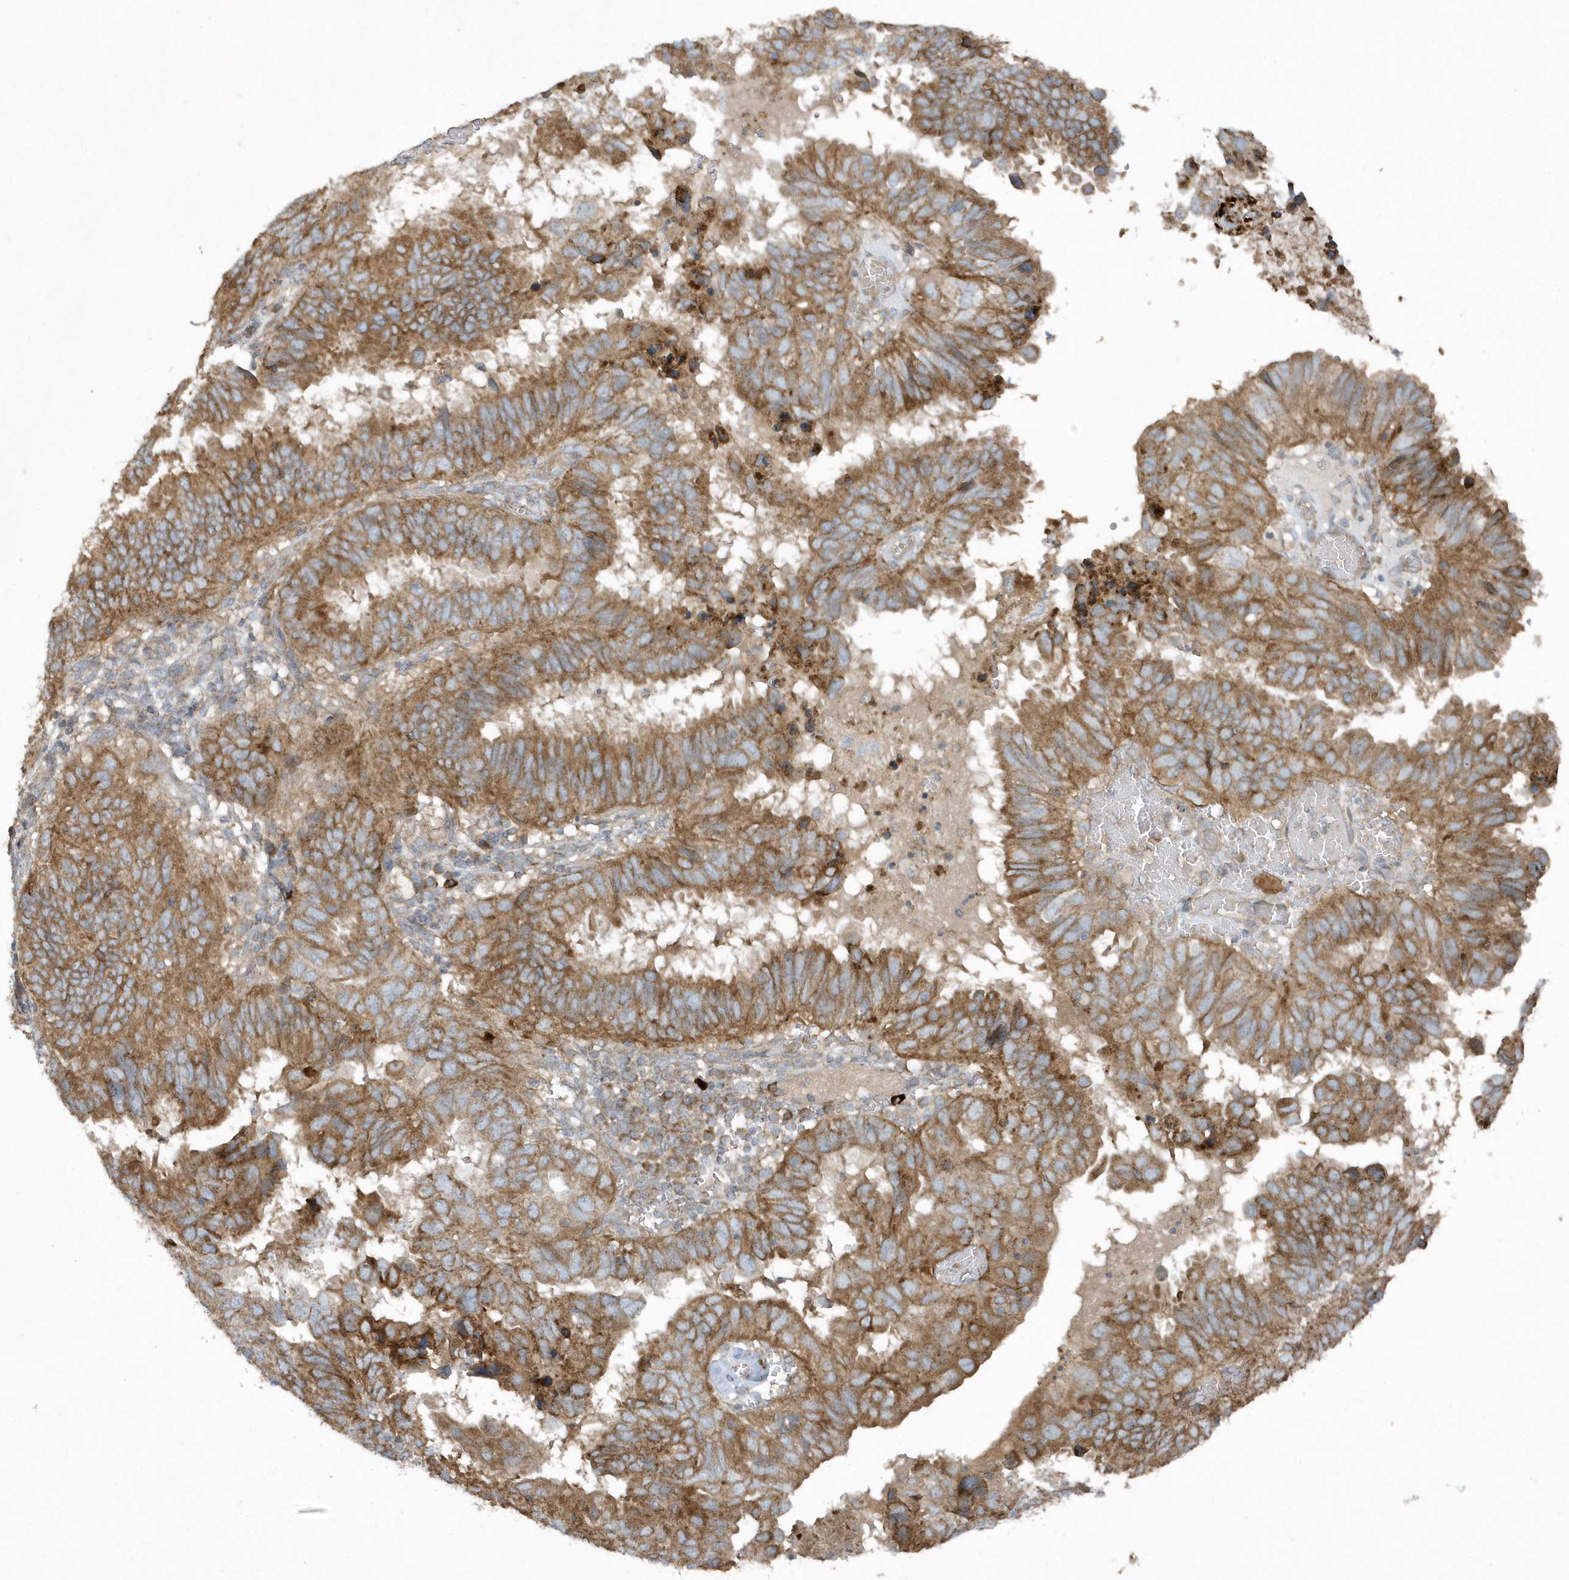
{"staining": {"intensity": "moderate", "quantity": ">75%", "location": "cytoplasmic/membranous"}, "tissue": "endometrial cancer", "cell_type": "Tumor cells", "image_type": "cancer", "snomed": [{"axis": "morphology", "description": "Adenocarcinoma, NOS"}, {"axis": "topography", "description": "Uterus"}], "caption": "Adenocarcinoma (endometrial) stained with immunohistochemistry reveals moderate cytoplasmic/membranous staining in approximately >75% of tumor cells. (DAB (3,3'-diaminobenzidine) IHC with brightfield microscopy, high magnification).", "gene": "SLC38A2", "patient": {"sex": "female", "age": 77}}